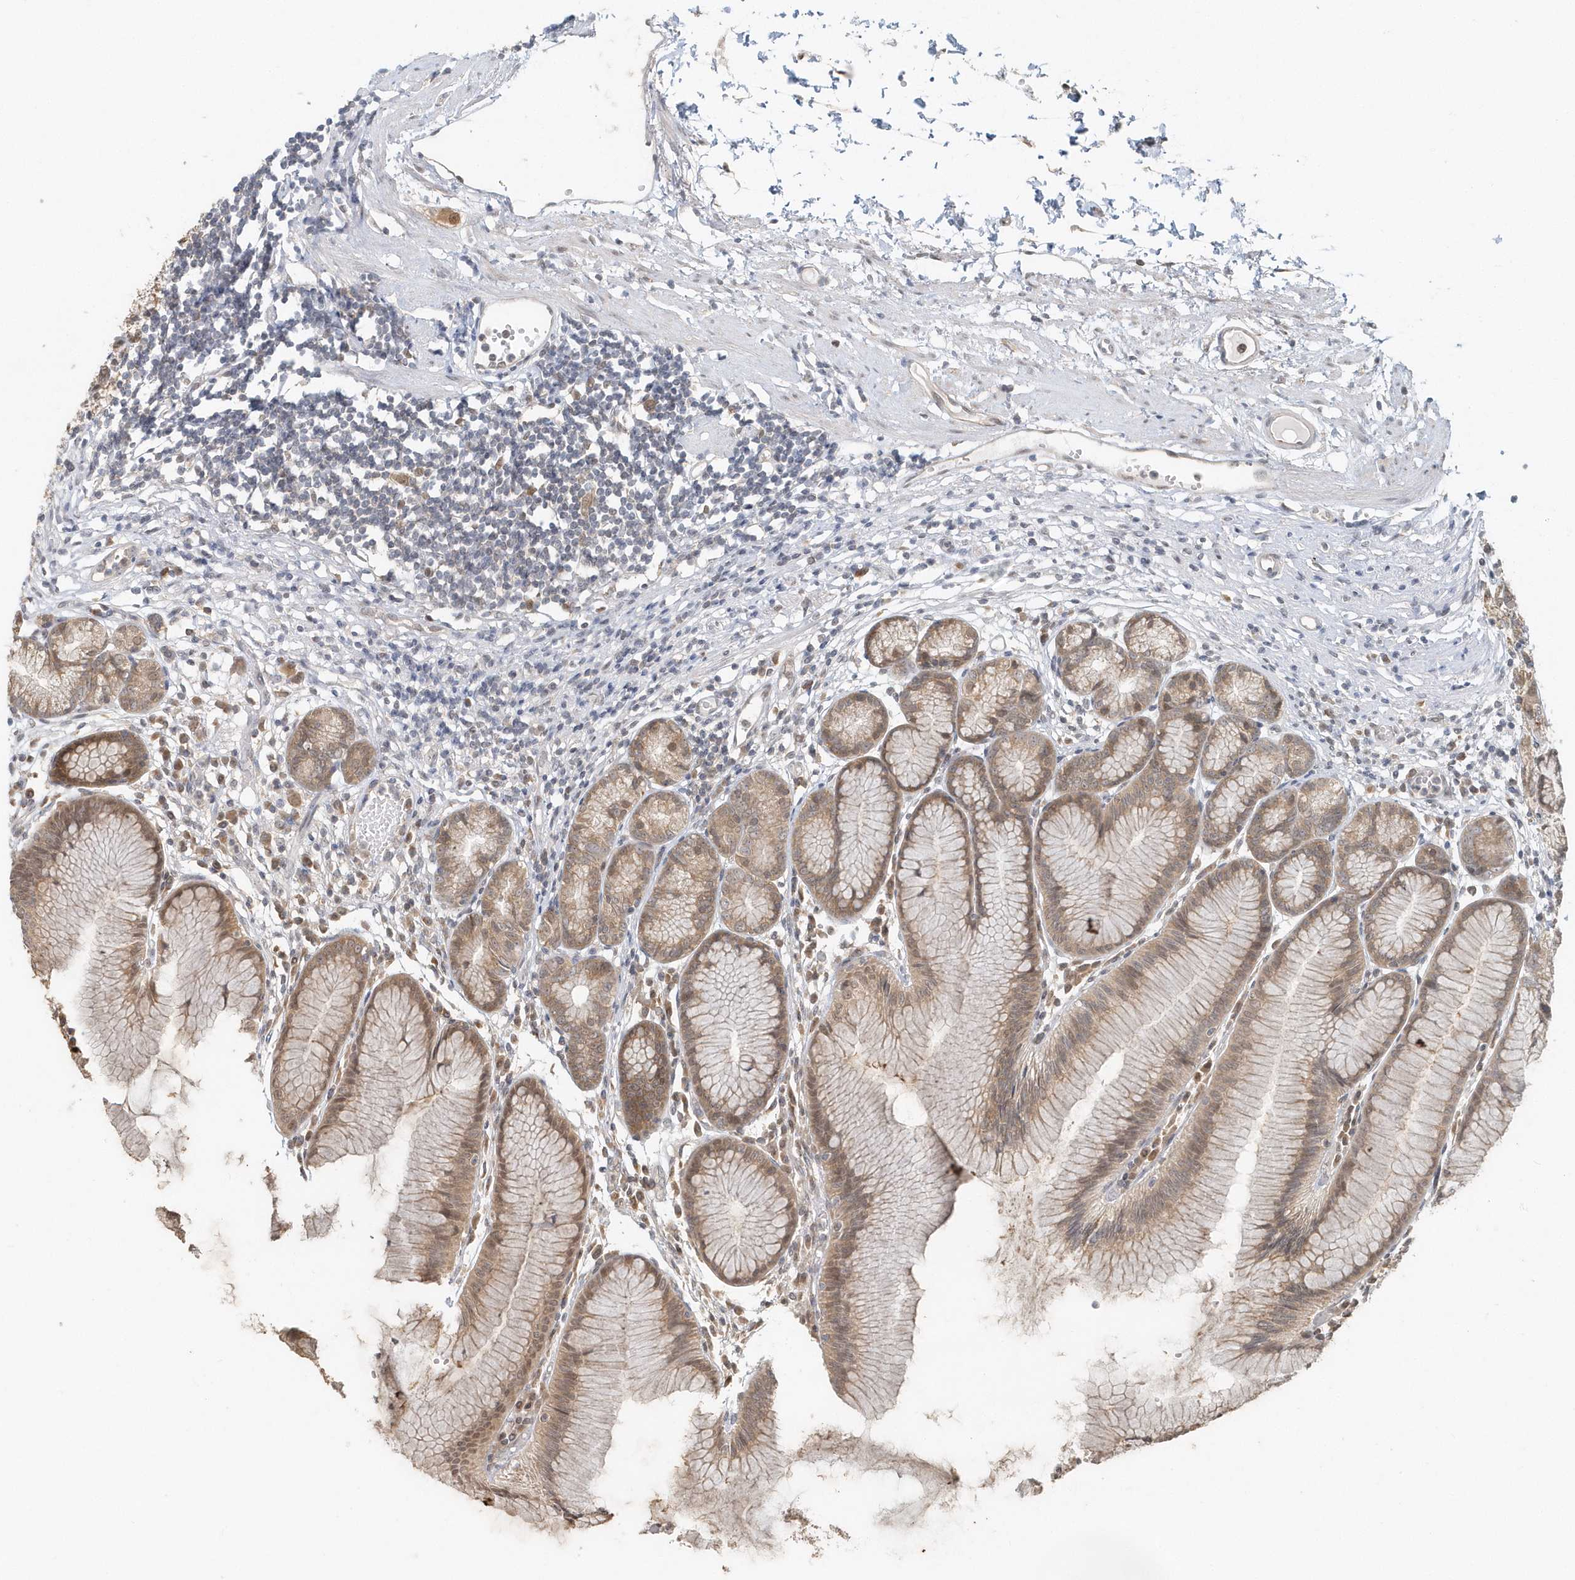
{"staining": {"intensity": "moderate", "quantity": ">75%", "location": "cytoplasmic/membranous,nuclear"}, "tissue": "stomach", "cell_type": "Glandular cells", "image_type": "normal", "snomed": [{"axis": "morphology", "description": "Normal tissue, NOS"}, {"axis": "topography", "description": "Stomach"}], "caption": "Protein expression analysis of unremarkable stomach shows moderate cytoplasmic/membranous,nuclear staining in approximately >75% of glandular cells.", "gene": "PSMD6", "patient": {"sex": "female", "age": 57}}